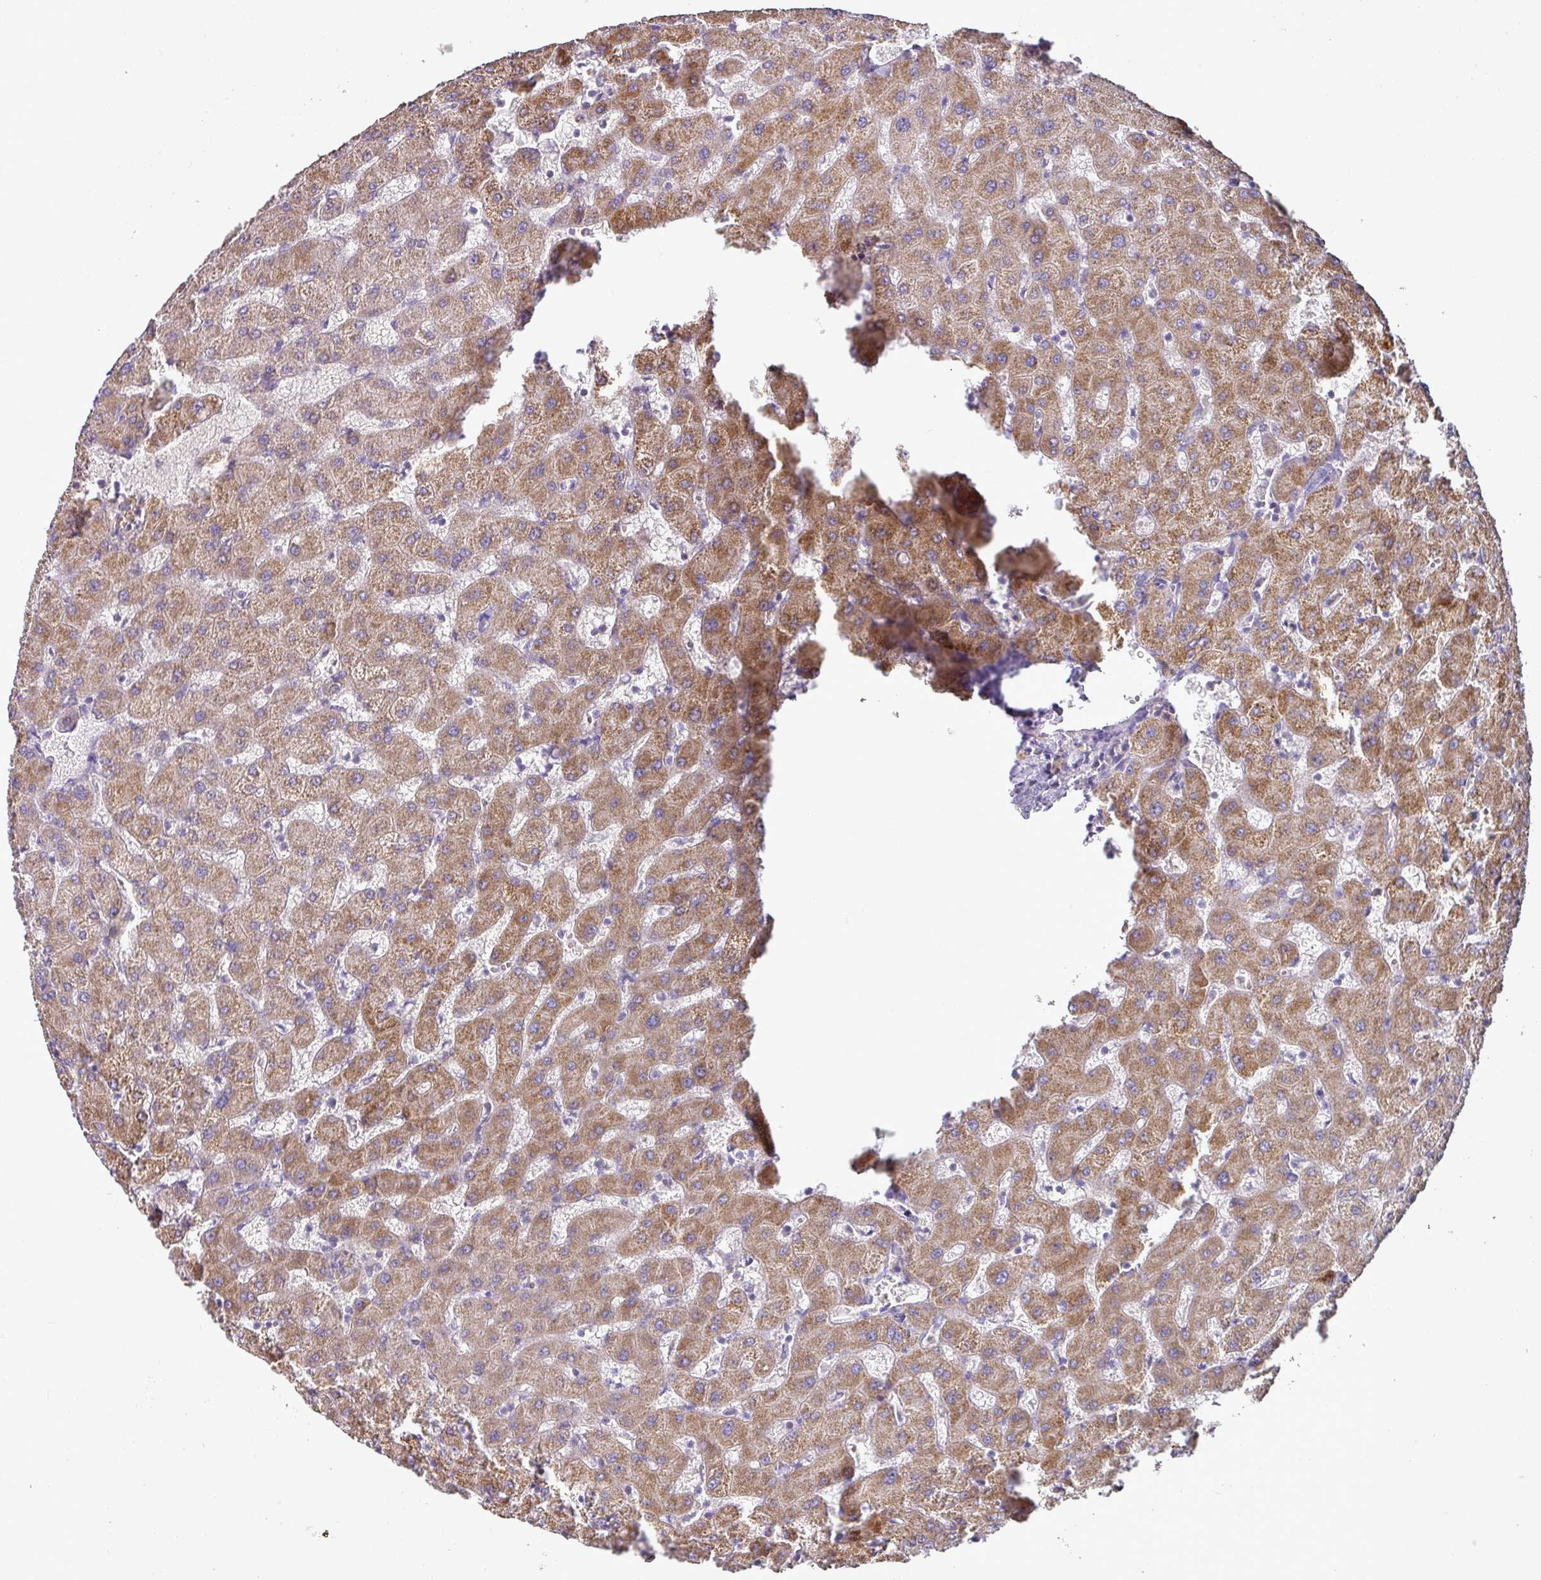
{"staining": {"intensity": "negative", "quantity": "none", "location": "none"}, "tissue": "liver", "cell_type": "Cholangiocytes", "image_type": "normal", "snomed": [{"axis": "morphology", "description": "Normal tissue, NOS"}, {"axis": "topography", "description": "Liver"}], "caption": "Immunohistochemistry (IHC) histopathology image of benign liver stained for a protein (brown), which exhibits no expression in cholangiocytes.", "gene": "SKIC2", "patient": {"sex": "female", "age": 63}}